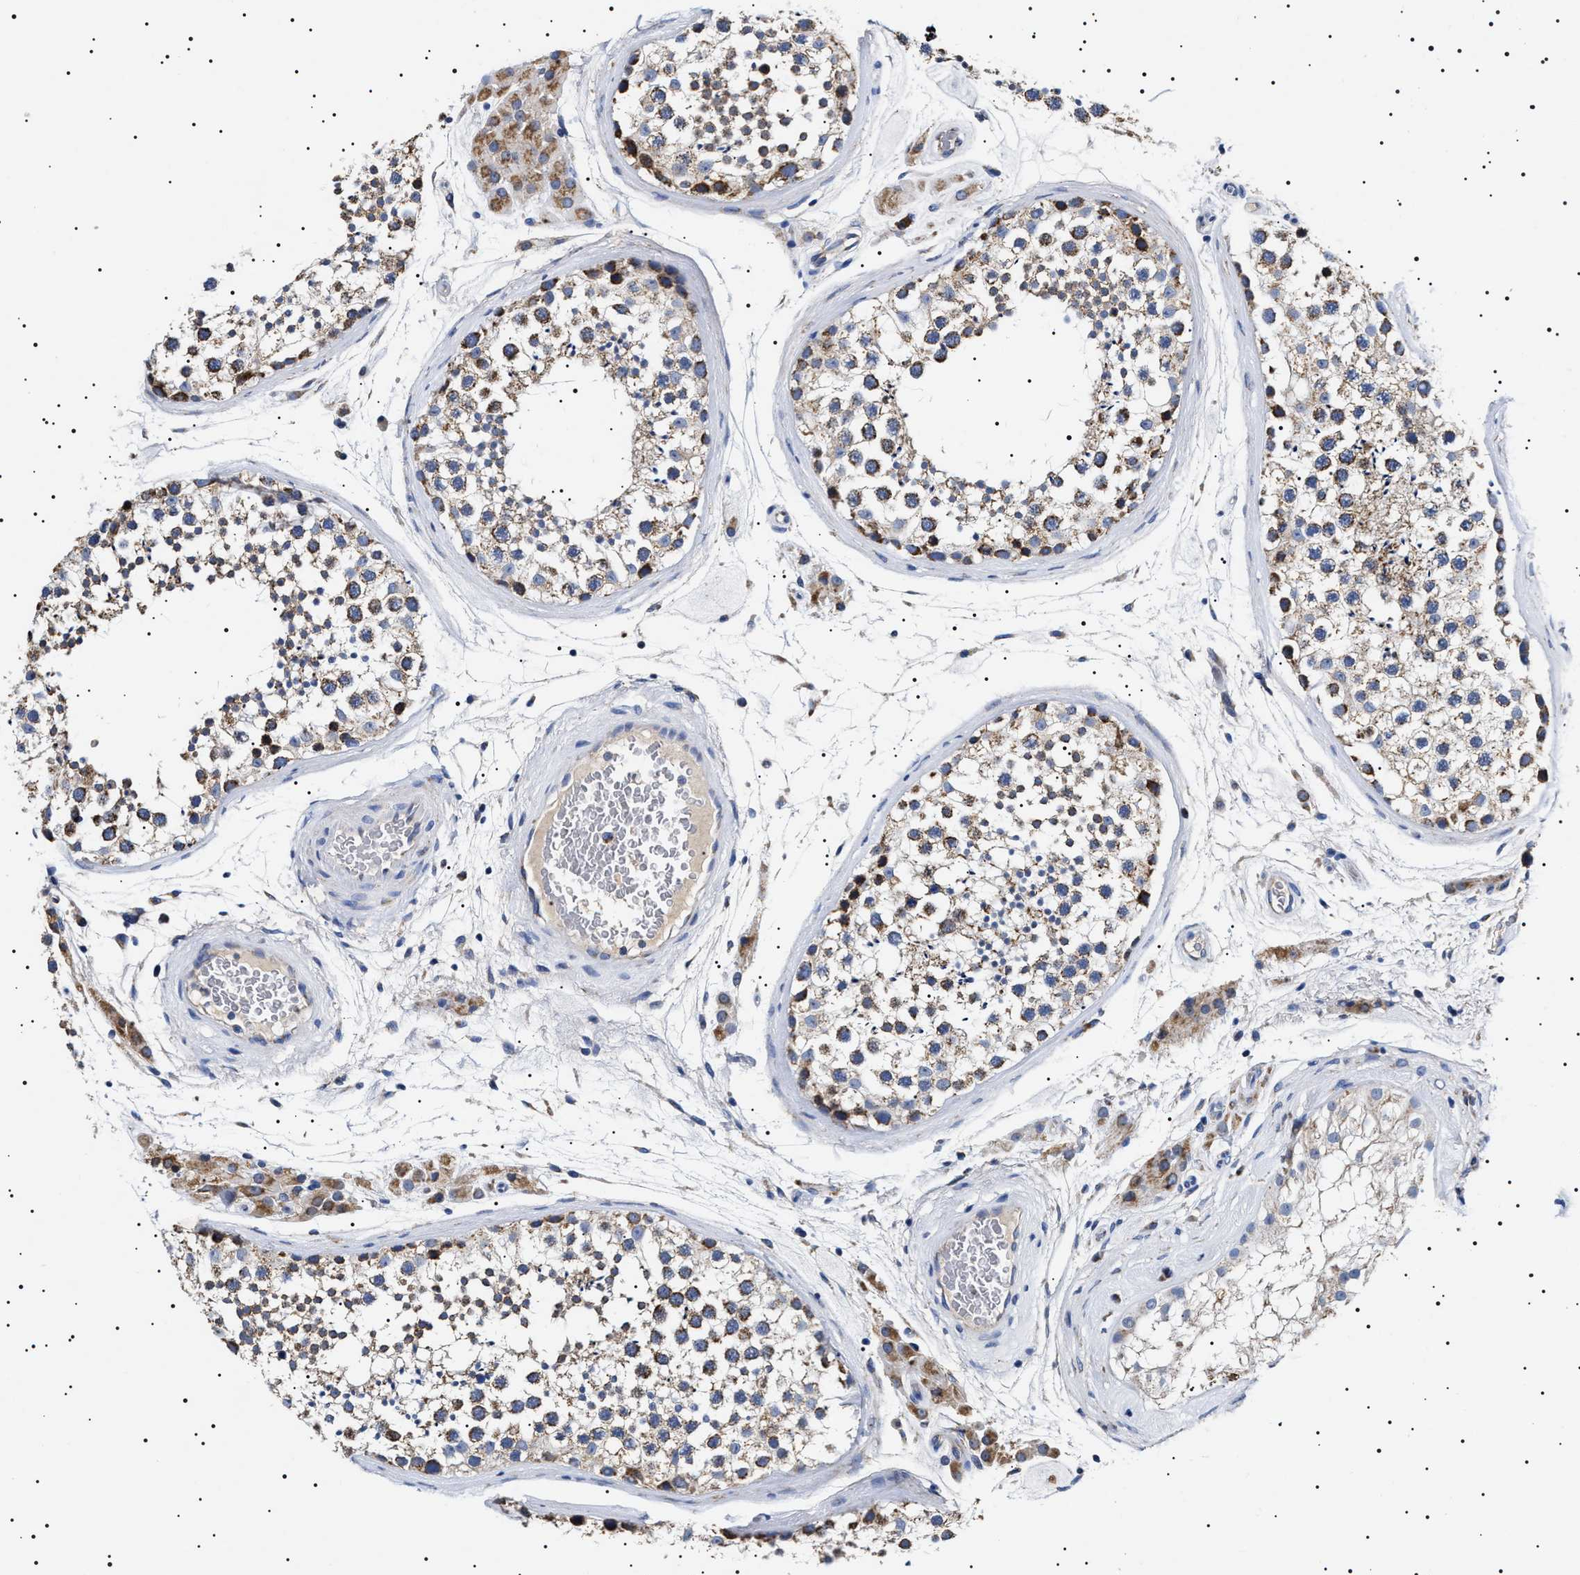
{"staining": {"intensity": "strong", "quantity": "25%-75%", "location": "cytoplasmic/membranous"}, "tissue": "testis", "cell_type": "Cells in seminiferous ducts", "image_type": "normal", "snomed": [{"axis": "morphology", "description": "Normal tissue, NOS"}, {"axis": "topography", "description": "Testis"}], "caption": "Human testis stained with a brown dye demonstrates strong cytoplasmic/membranous positive staining in approximately 25%-75% of cells in seminiferous ducts.", "gene": "CHRDL2", "patient": {"sex": "male", "age": 46}}